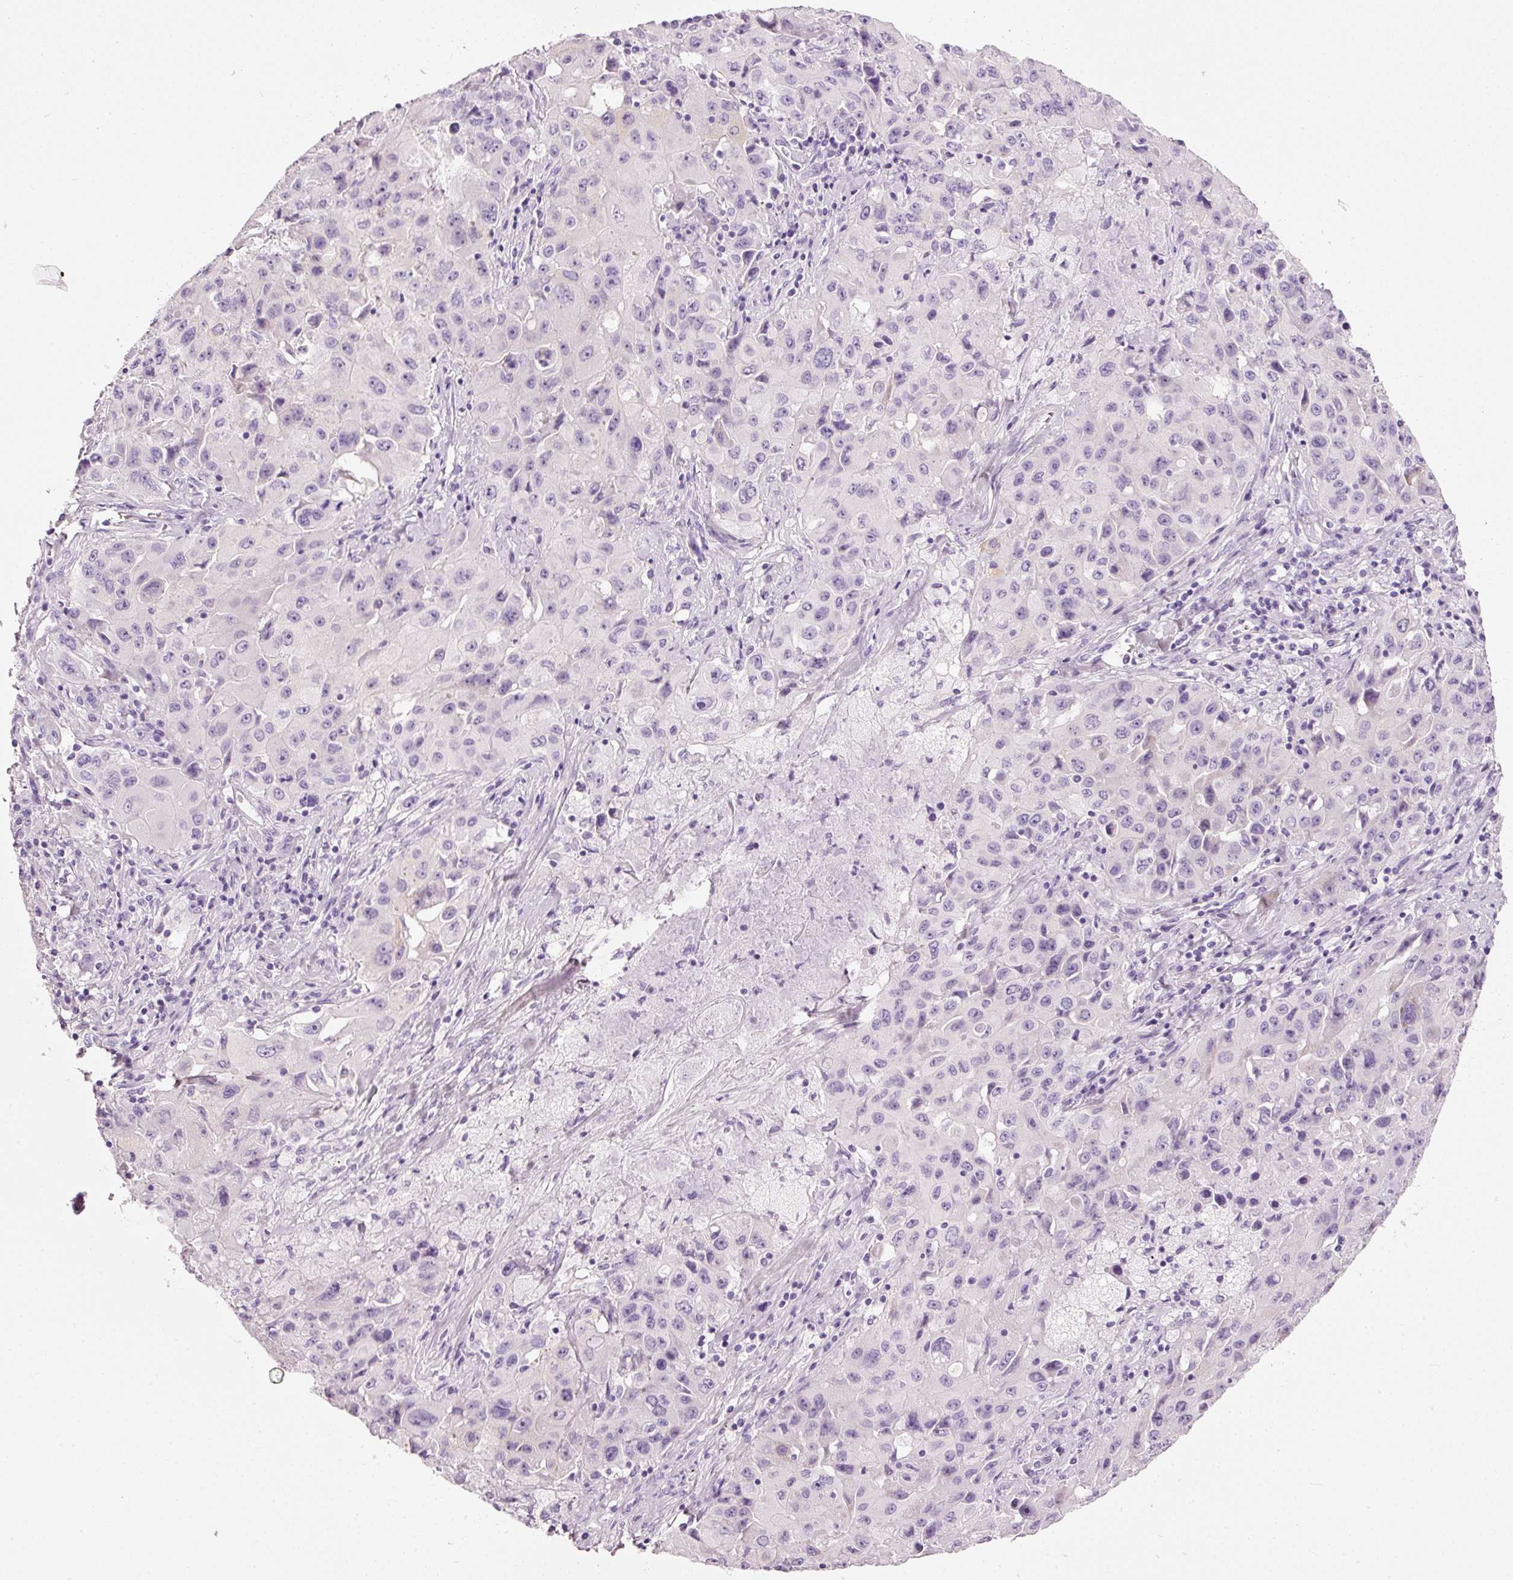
{"staining": {"intensity": "negative", "quantity": "none", "location": "none"}, "tissue": "lung cancer", "cell_type": "Tumor cells", "image_type": "cancer", "snomed": [{"axis": "morphology", "description": "Squamous cell carcinoma, NOS"}, {"axis": "topography", "description": "Lung"}], "caption": "This is an immunohistochemistry micrograph of human squamous cell carcinoma (lung). There is no expression in tumor cells.", "gene": "PDXDC1", "patient": {"sex": "male", "age": 63}}